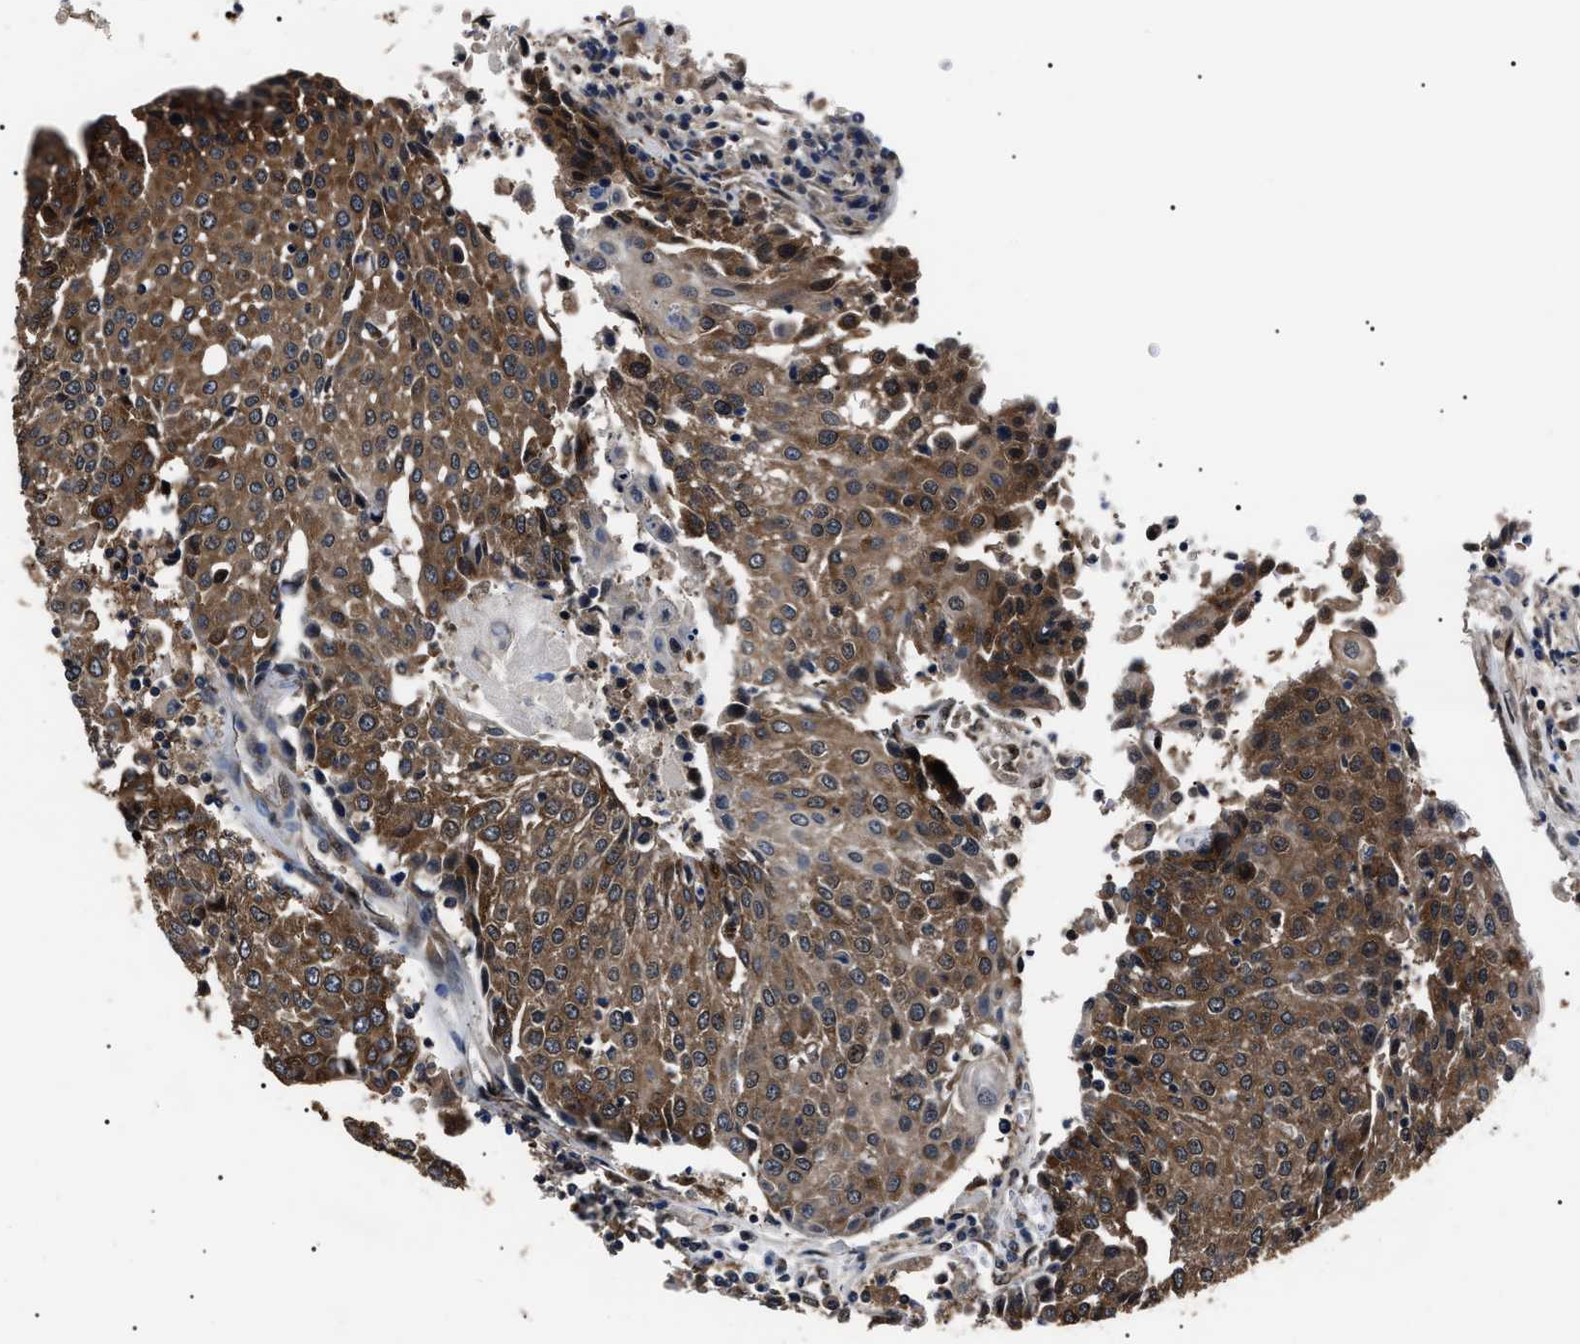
{"staining": {"intensity": "moderate", "quantity": ">75%", "location": "cytoplasmic/membranous"}, "tissue": "urothelial cancer", "cell_type": "Tumor cells", "image_type": "cancer", "snomed": [{"axis": "morphology", "description": "Urothelial carcinoma, High grade"}, {"axis": "topography", "description": "Urinary bladder"}], "caption": "IHC (DAB) staining of human urothelial cancer shows moderate cytoplasmic/membranous protein staining in approximately >75% of tumor cells.", "gene": "CCT8", "patient": {"sex": "female", "age": 85}}